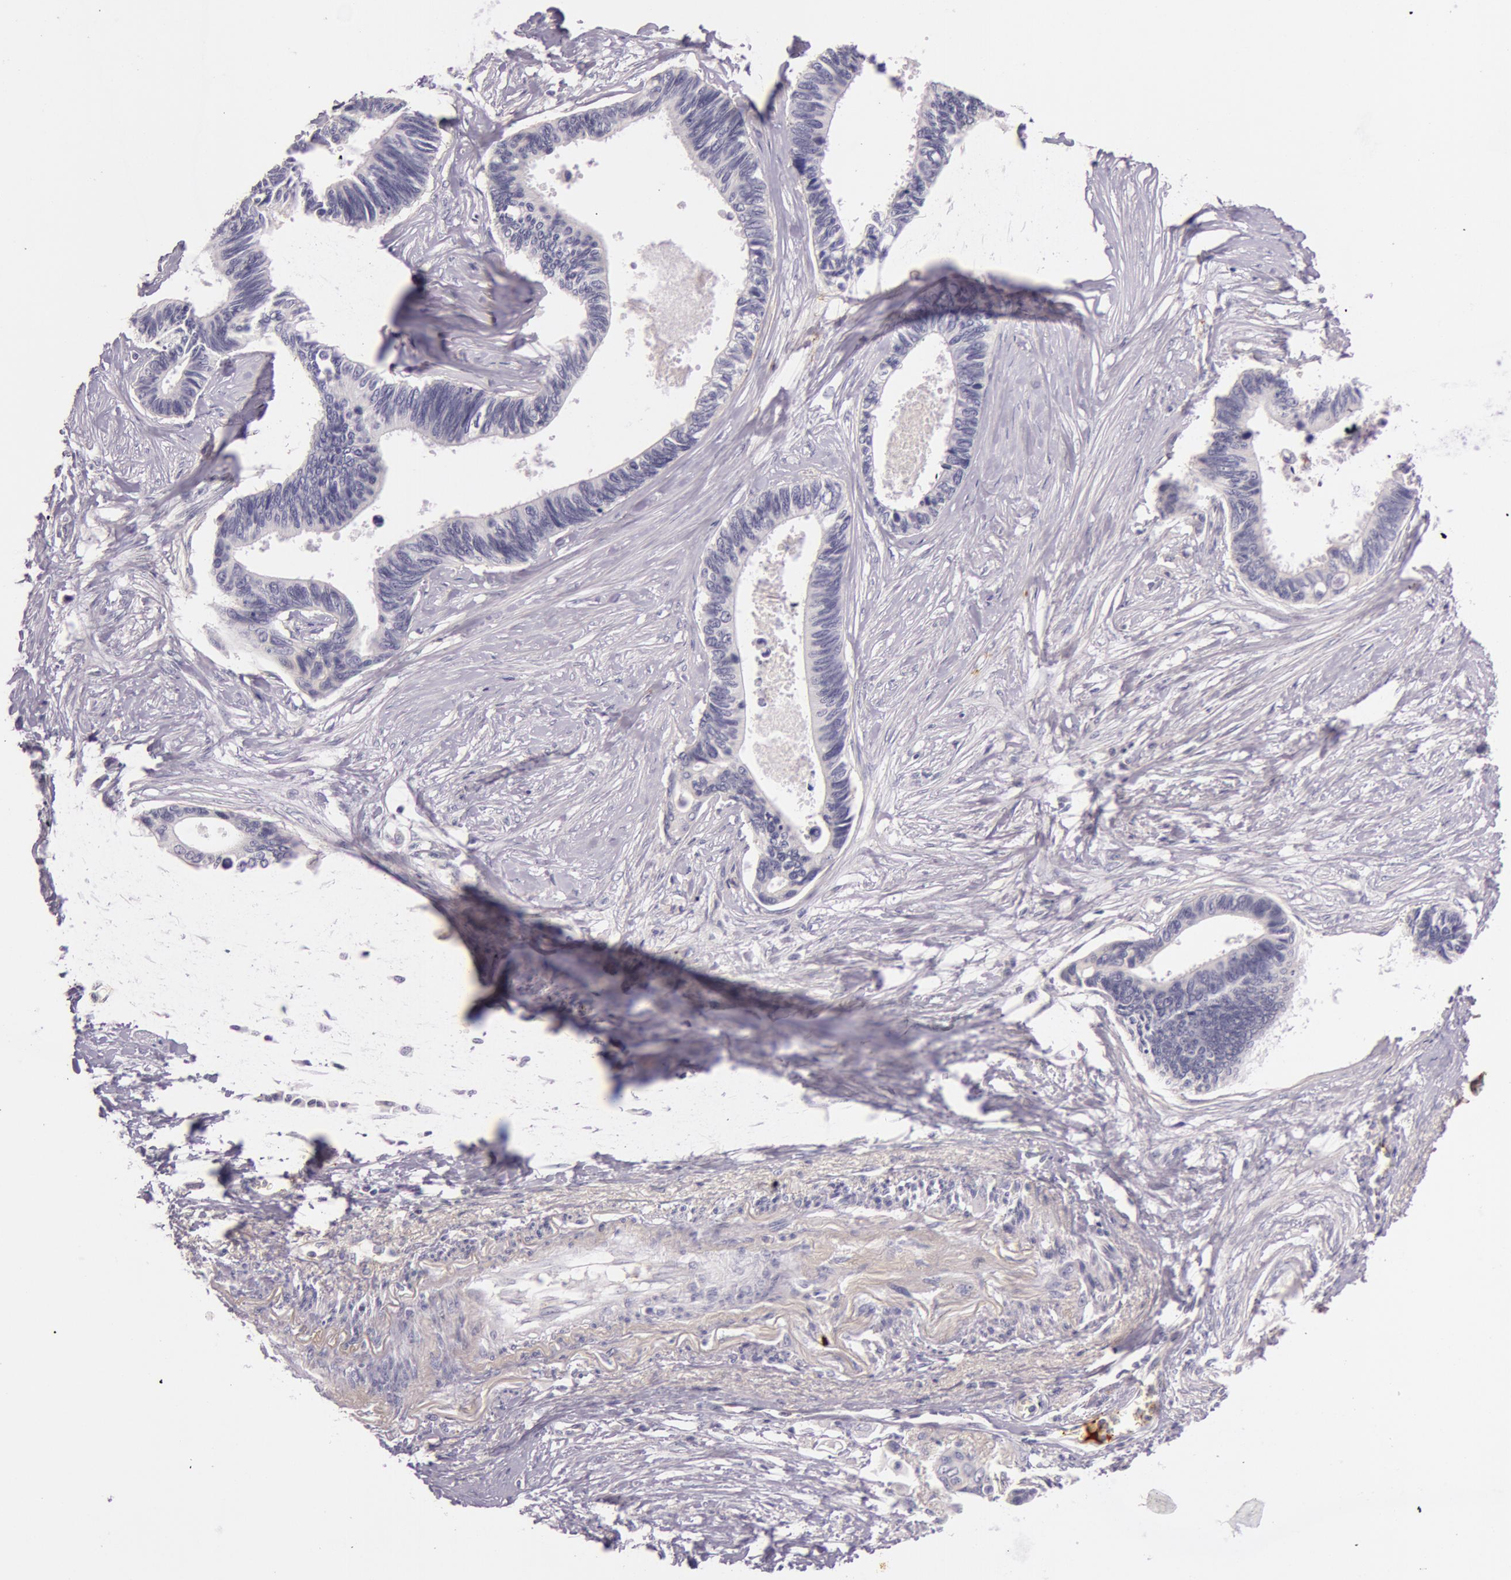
{"staining": {"intensity": "negative", "quantity": "none", "location": "none"}, "tissue": "pancreatic cancer", "cell_type": "Tumor cells", "image_type": "cancer", "snomed": [{"axis": "morphology", "description": "Adenocarcinoma, NOS"}, {"axis": "topography", "description": "Pancreas"}], "caption": "Immunohistochemistry photomicrograph of neoplastic tissue: pancreatic cancer (adenocarcinoma) stained with DAB (3,3'-diaminobenzidine) shows no significant protein expression in tumor cells. (Brightfield microscopy of DAB IHC at high magnification).", "gene": "C4BPA", "patient": {"sex": "female", "age": 70}}